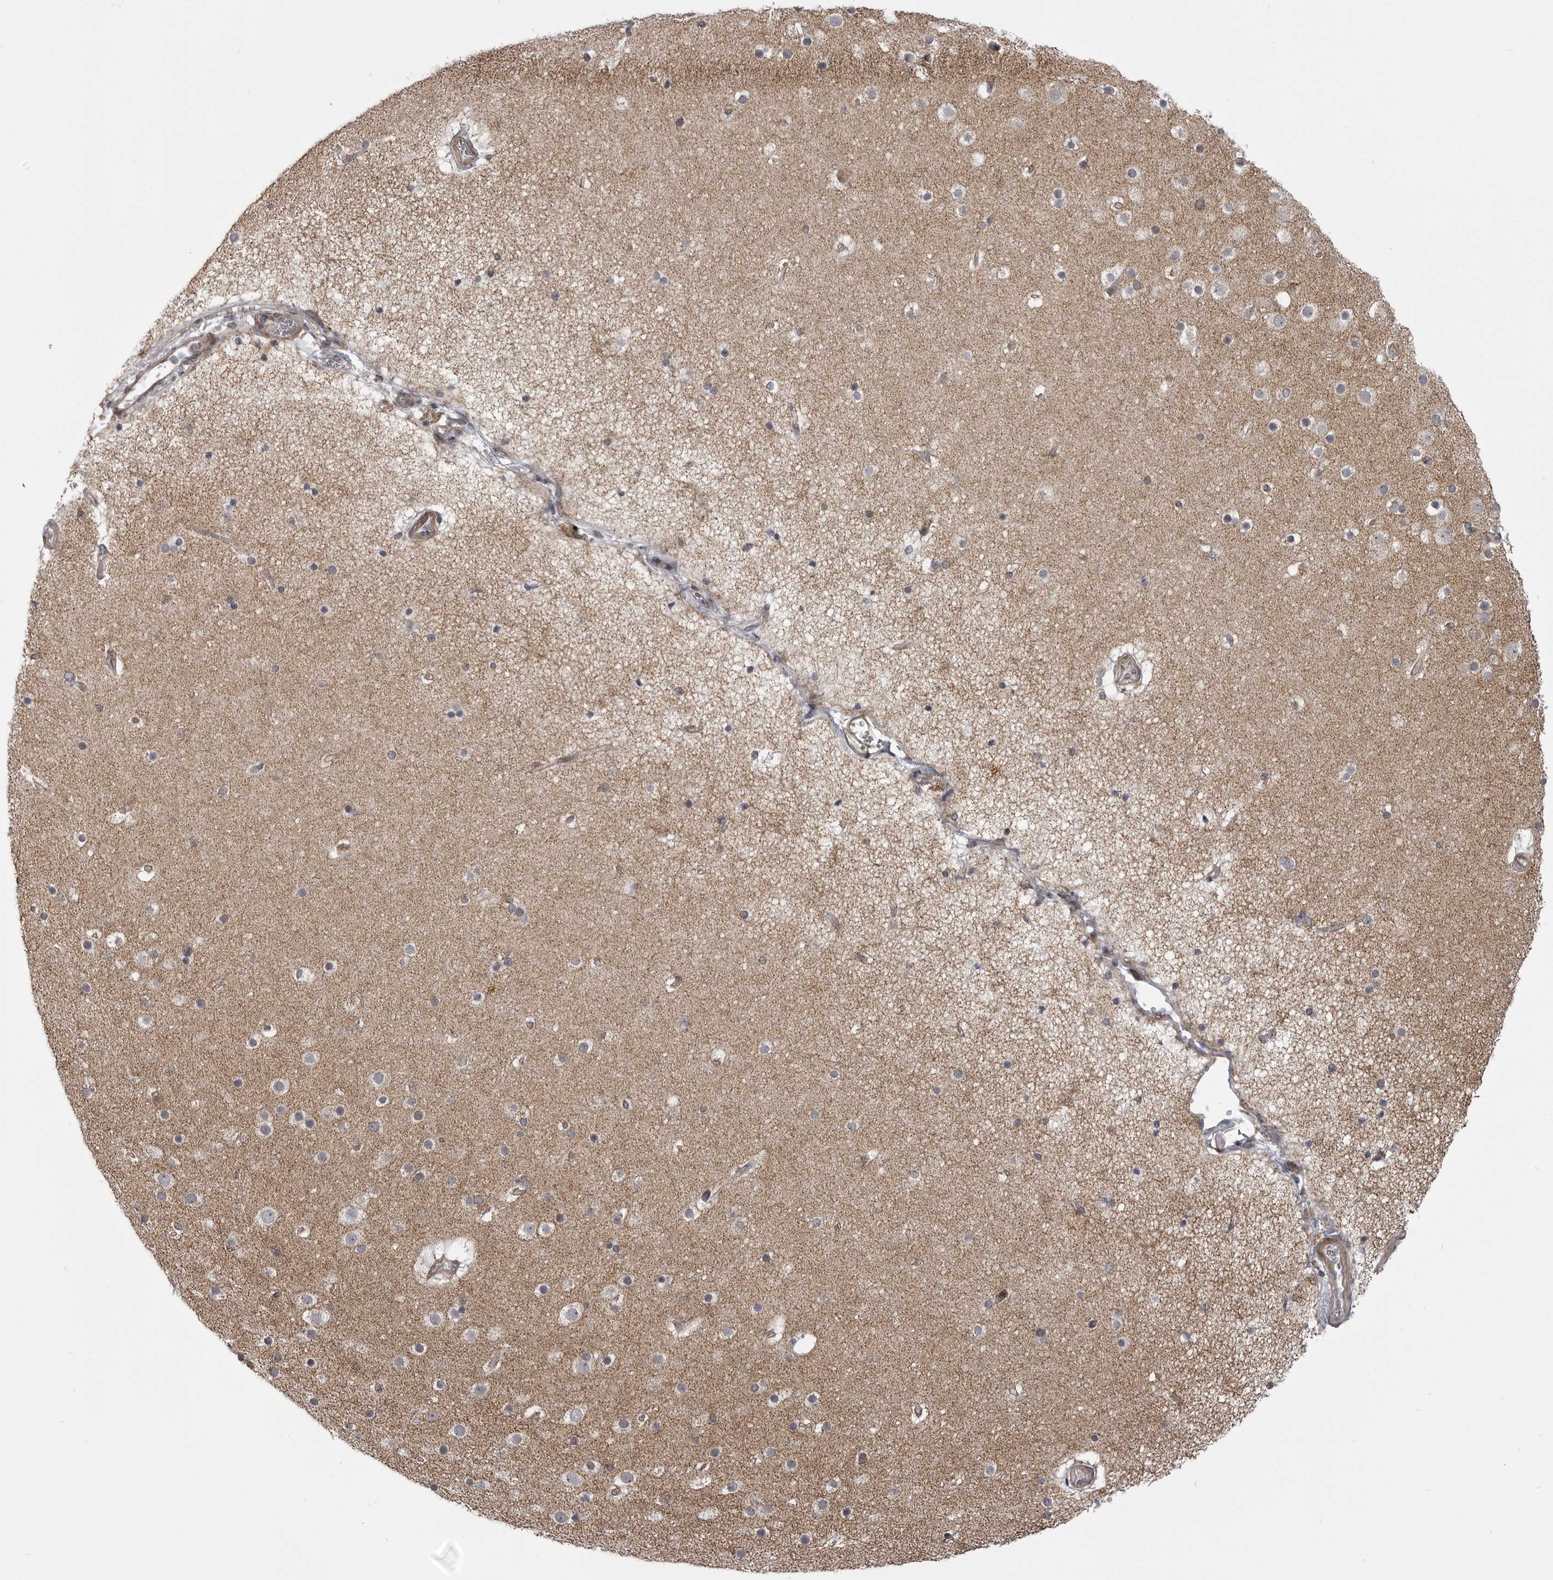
{"staining": {"intensity": "moderate", "quantity": "25%-75%", "location": "cytoplasmic/membranous"}, "tissue": "cerebral cortex", "cell_type": "Endothelial cells", "image_type": "normal", "snomed": [{"axis": "morphology", "description": "Normal tissue, NOS"}, {"axis": "topography", "description": "Cerebral cortex"}], "caption": "The photomicrograph shows immunohistochemical staining of normal cerebral cortex. There is moderate cytoplasmic/membranous positivity is identified in about 25%-75% of endothelial cells. (DAB IHC with brightfield microscopy, high magnification).", "gene": "TMPRSS11F", "patient": {"sex": "male", "age": 57}}